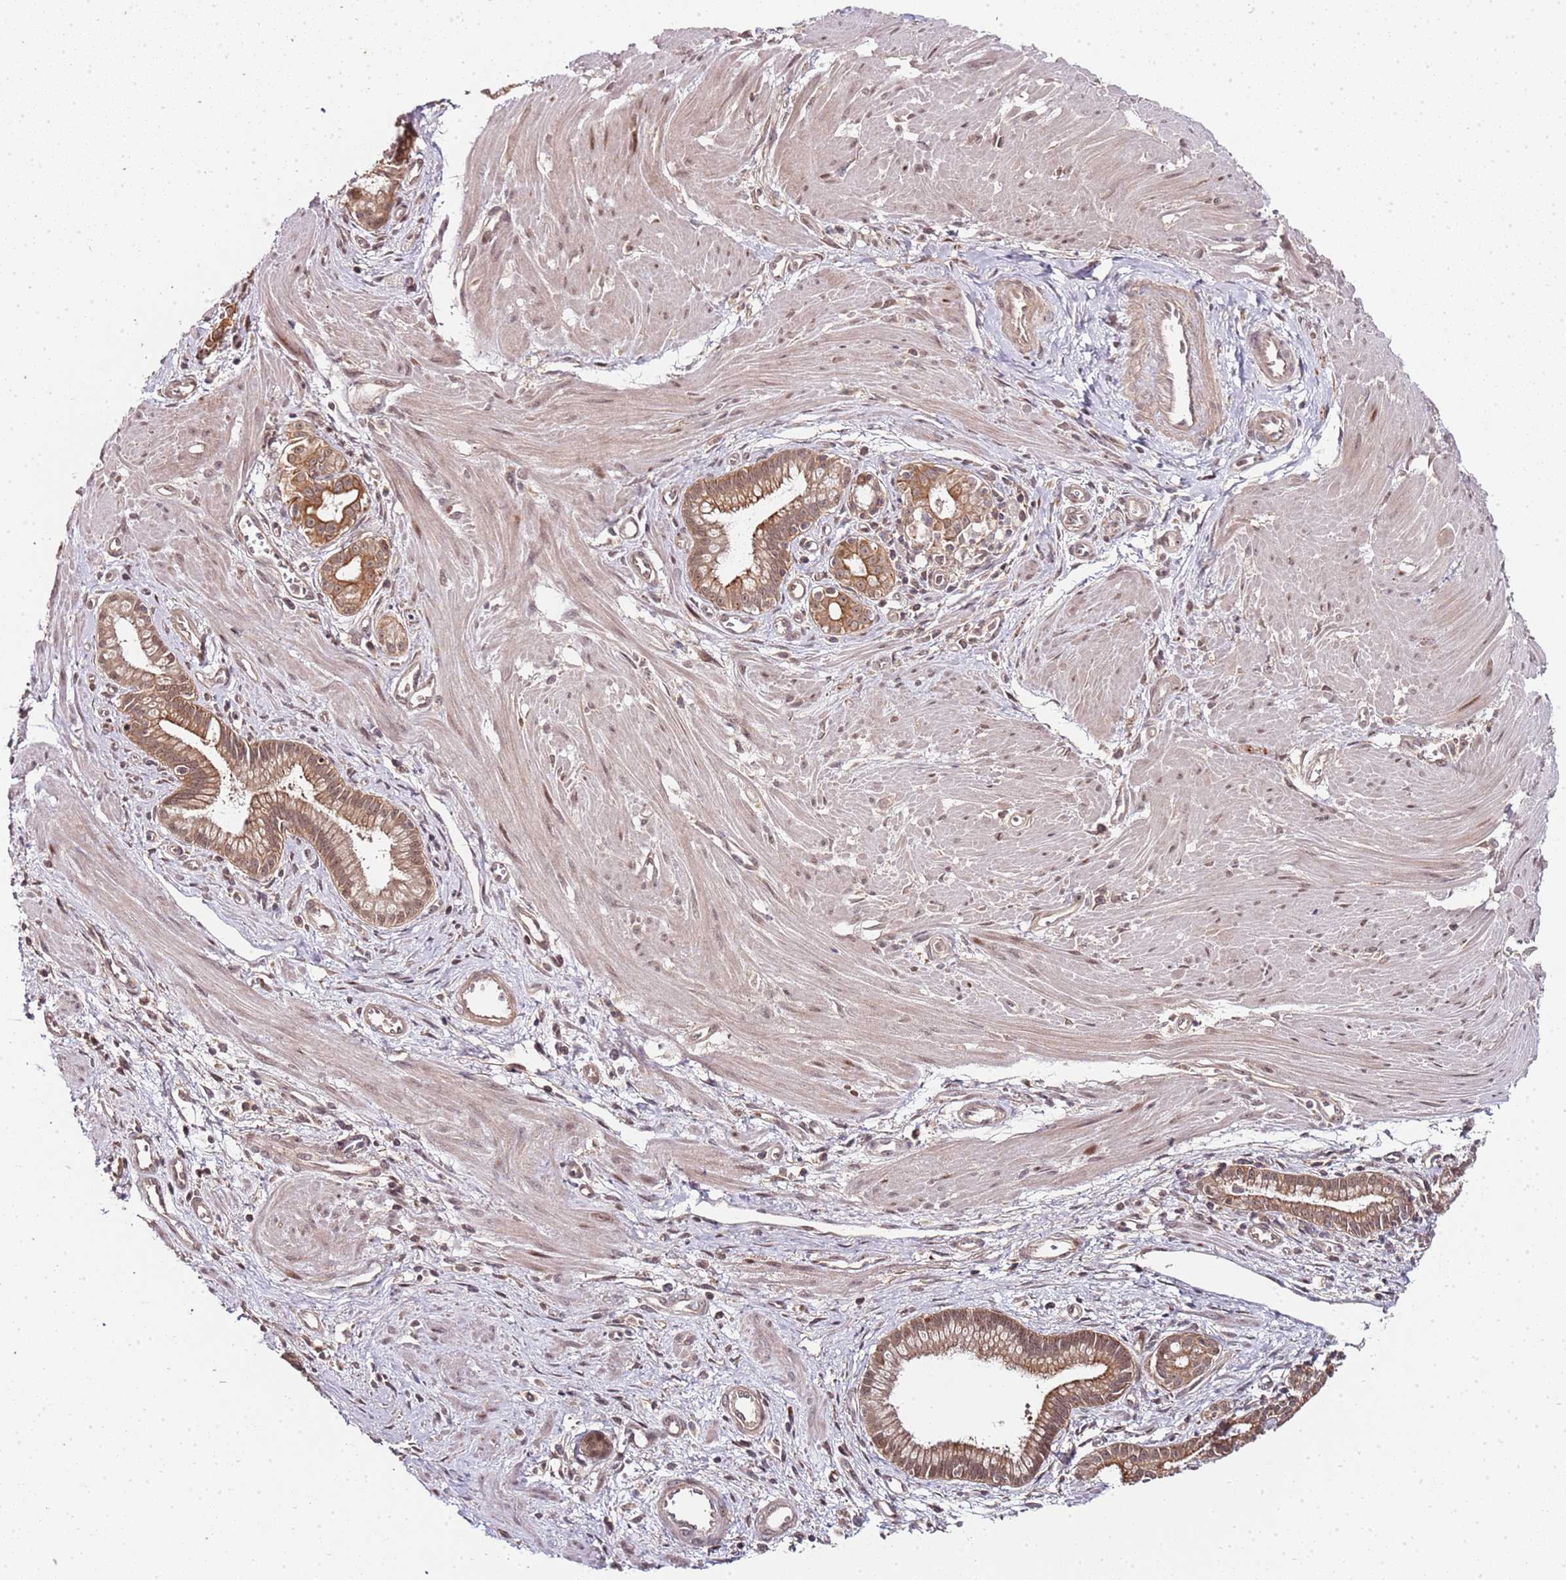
{"staining": {"intensity": "moderate", "quantity": ">75%", "location": "cytoplasmic/membranous"}, "tissue": "pancreatic cancer", "cell_type": "Tumor cells", "image_type": "cancer", "snomed": [{"axis": "morphology", "description": "Adenocarcinoma, NOS"}, {"axis": "topography", "description": "Pancreas"}], "caption": "Protein expression analysis of pancreatic cancer (adenocarcinoma) exhibits moderate cytoplasmic/membranous staining in approximately >75% of tumor cells.", "gene": "EDC3", "patient": {"sex": "male", "age": 78}}